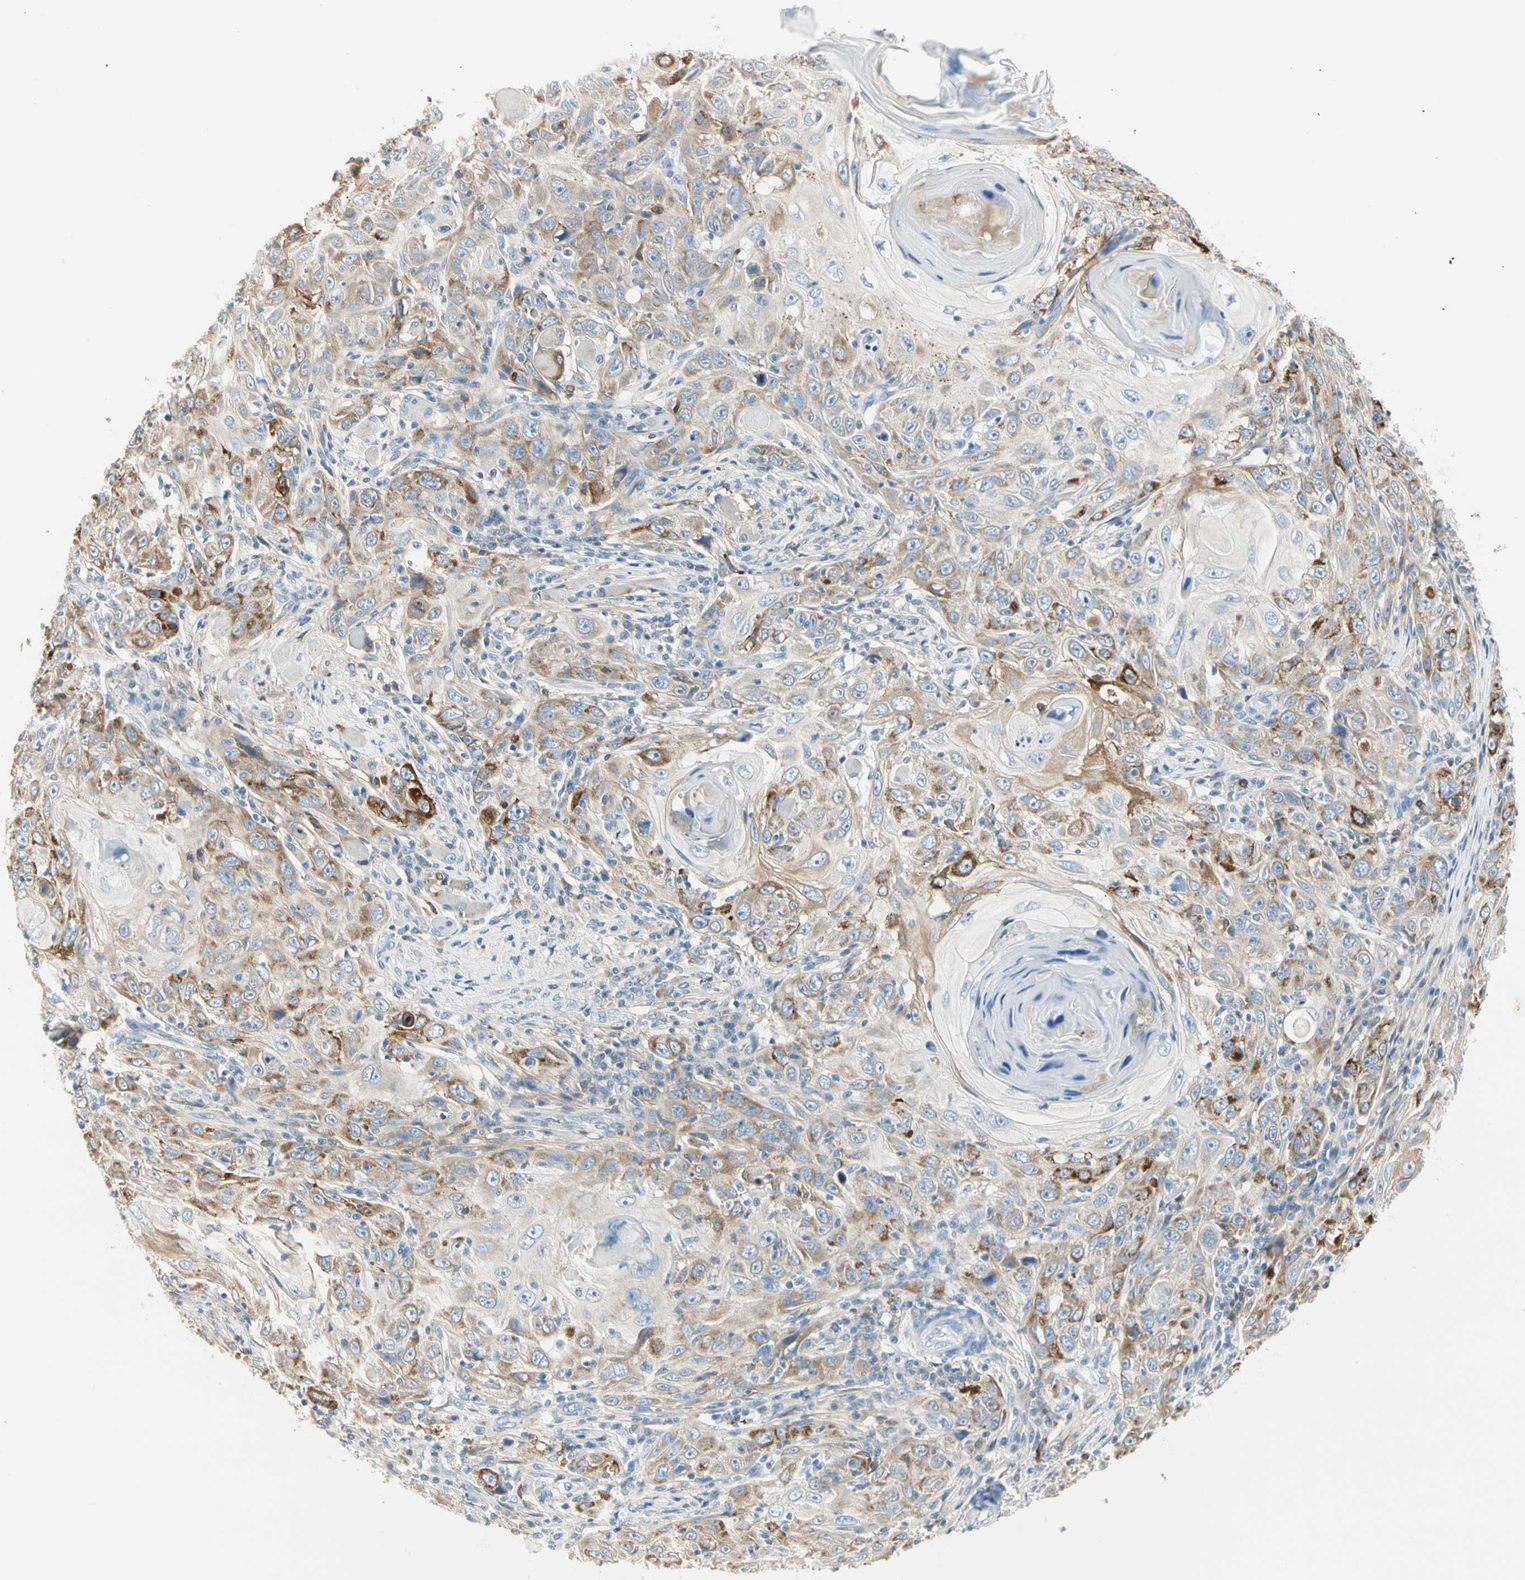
{"staining": {"intensity": "moderate", "quantity": ">75%", "location": "cytoplasmic/membranous"}, "tissue": "skin cancer", "cell_type": "Tumor cells", "image_type": "cancer", "snomed": [{"axis": "morphology", "description": "Squamous cell carcinoma, NOS"}, {"axis": "topography", "description": "Skin"}], "caption": "Skin squamous cell carcinoma stained with DAB (3,3'-diaminobenzidine) immunohistochemistry (IHC) demonstrates medium levels of moderate cytoplasmic/membranous positivity in about >75% of tumor cells. The protein is stained brown, and the nuclei are stained in blue (DAB IHC with brightfield microscopy, high magnification).", "gene": "LAMB3", "patient": {"sex": "female", "age": 88}}